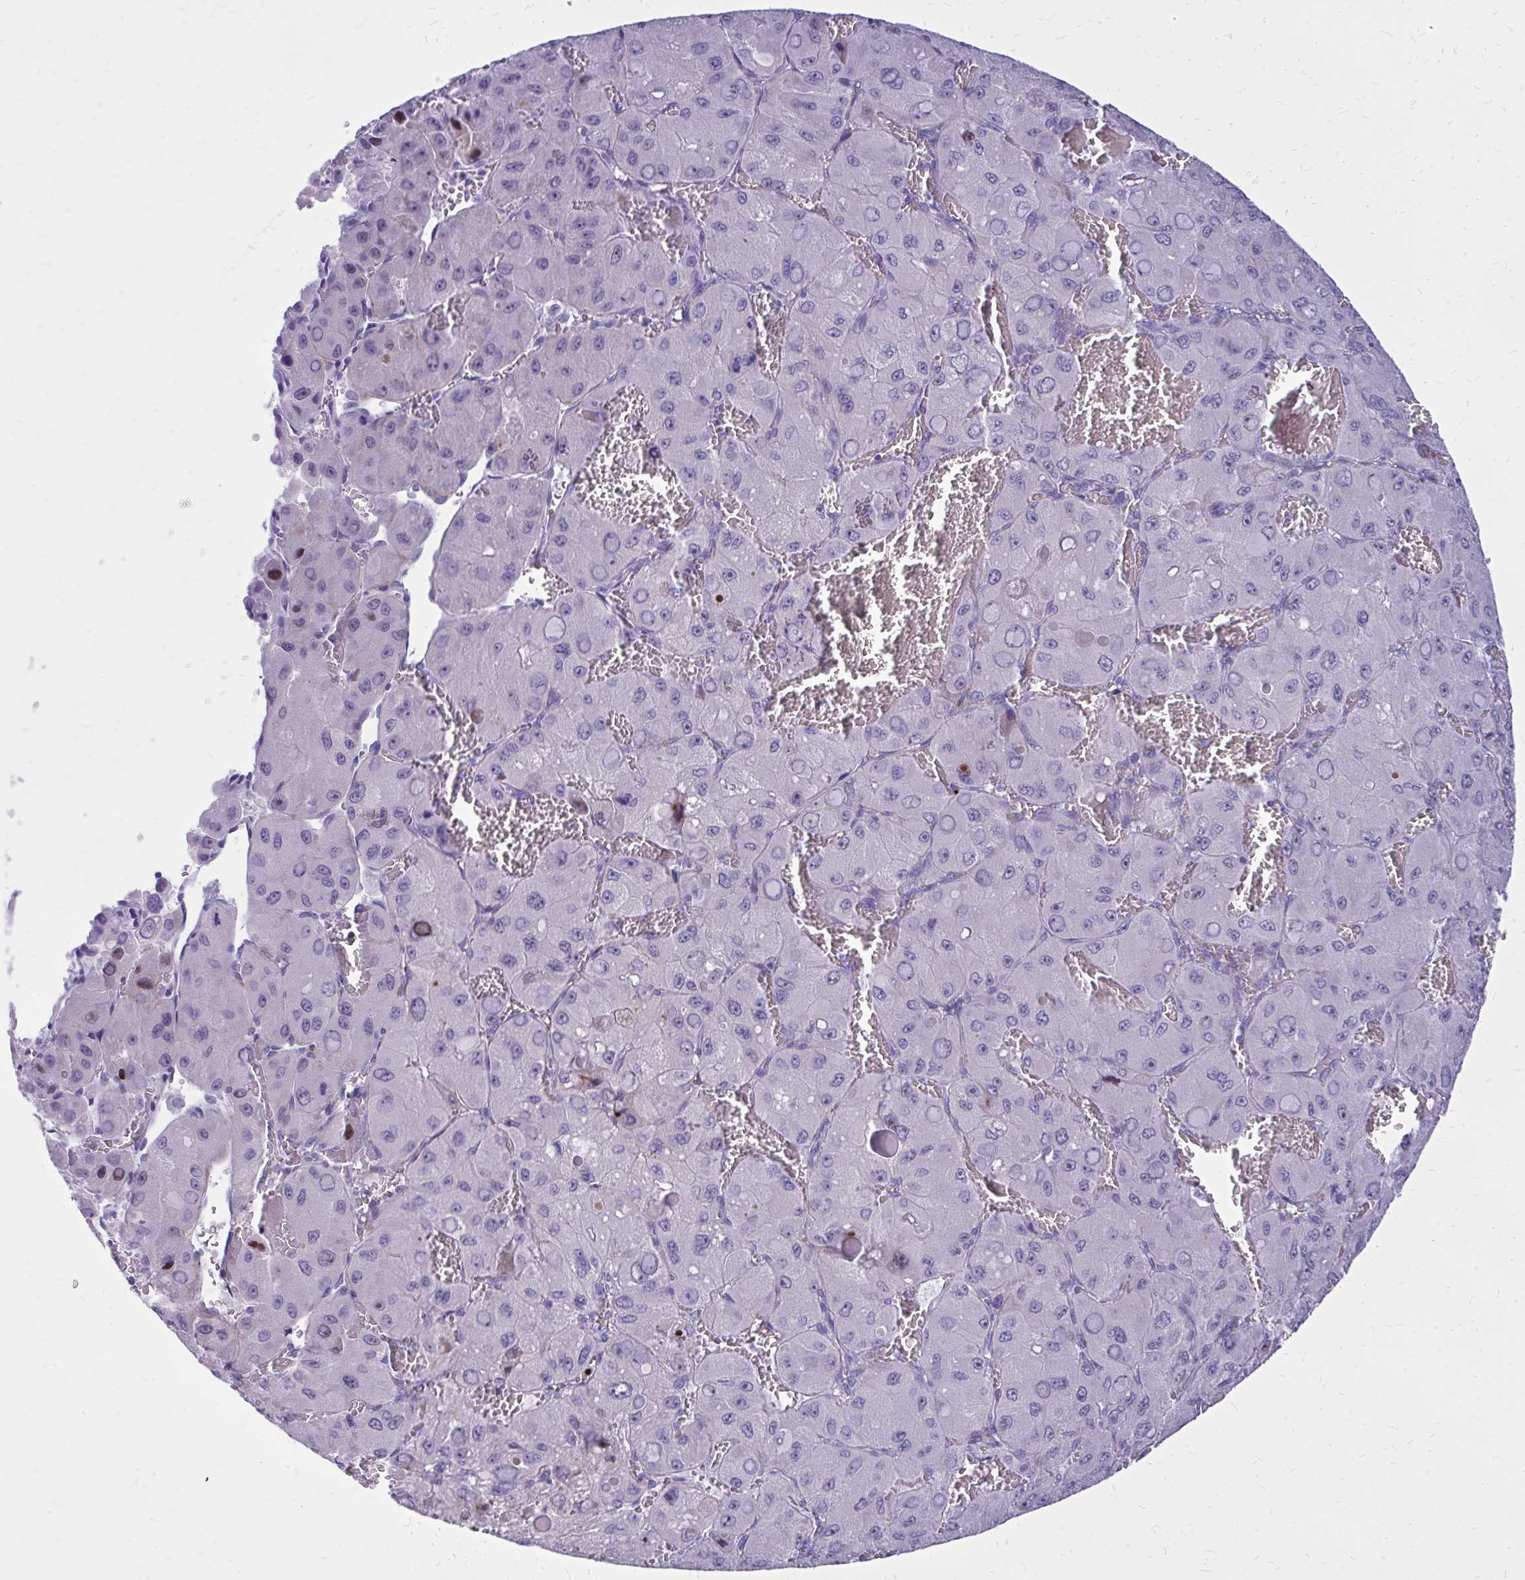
{"staining": {"intensity": "negative", "quantity": "none", "location": "none"}, "tissue": "liver cancer", "cell_type": "Tumor cells", "image_type": "cancer", "snomed": [{"axis": "morphology", "description": "Carcinoma, Hepatocellular, NOS"}, {"axis": "topography", "description": "Liver"}], "caption": "Micrograph shows no protein positivity in tumor cells of liver cancer tissue.", "gene": "BCL6B", "patient": {"sex": "male", "age": 27}}